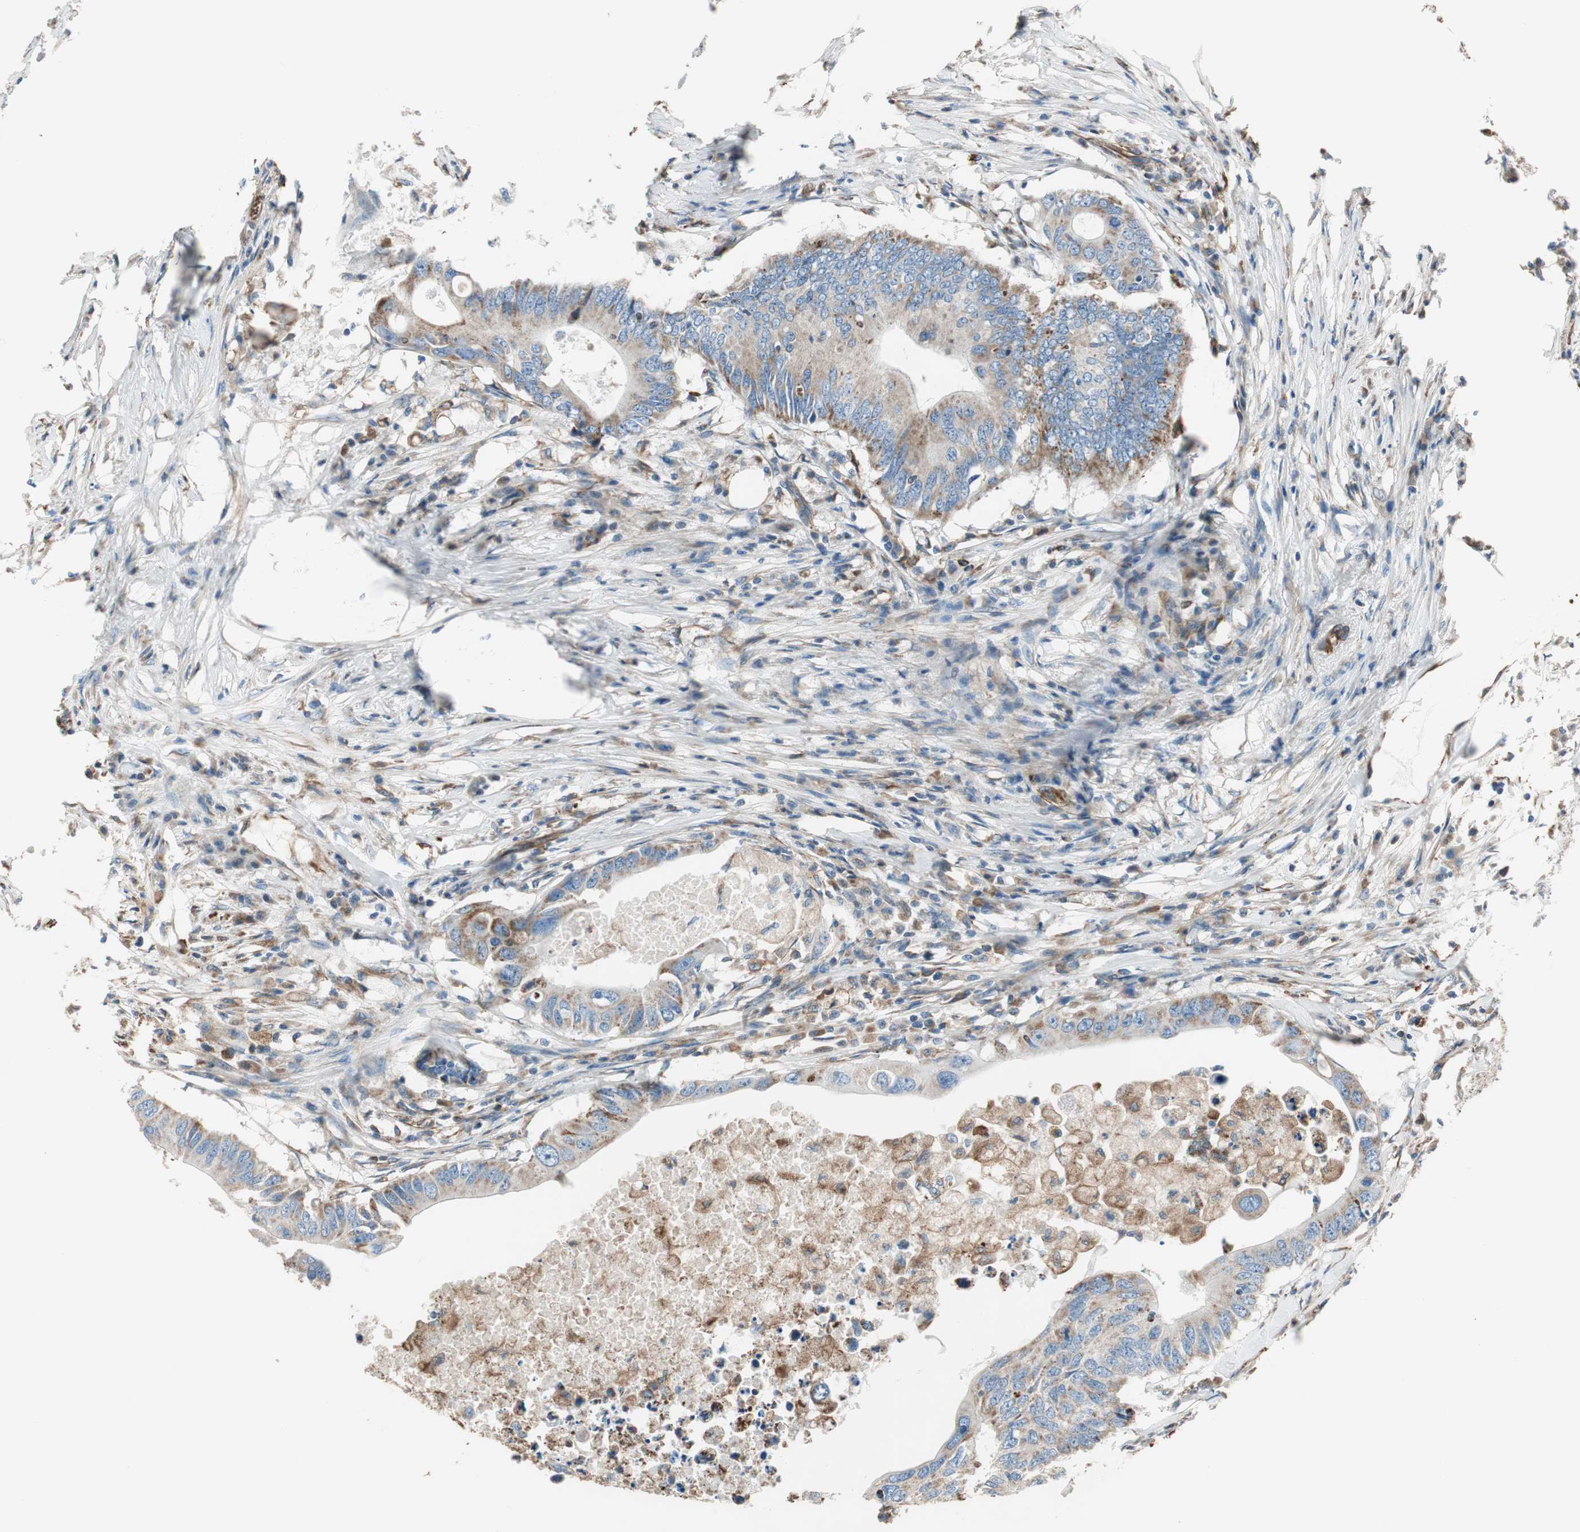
{"staining": {"intensity": "weak", "quantity": "25%-75%", "location": "cytoplasmic/membranous"}, "tissue": "colorectal cancer", "cell_type": "Tumor cells", "image_type": "cancer", "snomed": [{"axis": "morphology", "description": "Adenocarcinoma, NOS"}, {"axis": "topography", "description": "Colon"}], "caption": "The histopathology image shows a brown stain indicating the presence of a protein in the cytoplasmic/membranous of tumor cells in colorectal cancer (adenocarcinoma). The staining was performed using DAB to visualize the protein expression in brown, while the nuclei were stained in blue with hematoxylin (Magnification: 20x).", "gene": "SRCIN1", "patient": {"sex": "male", "age": 71}}